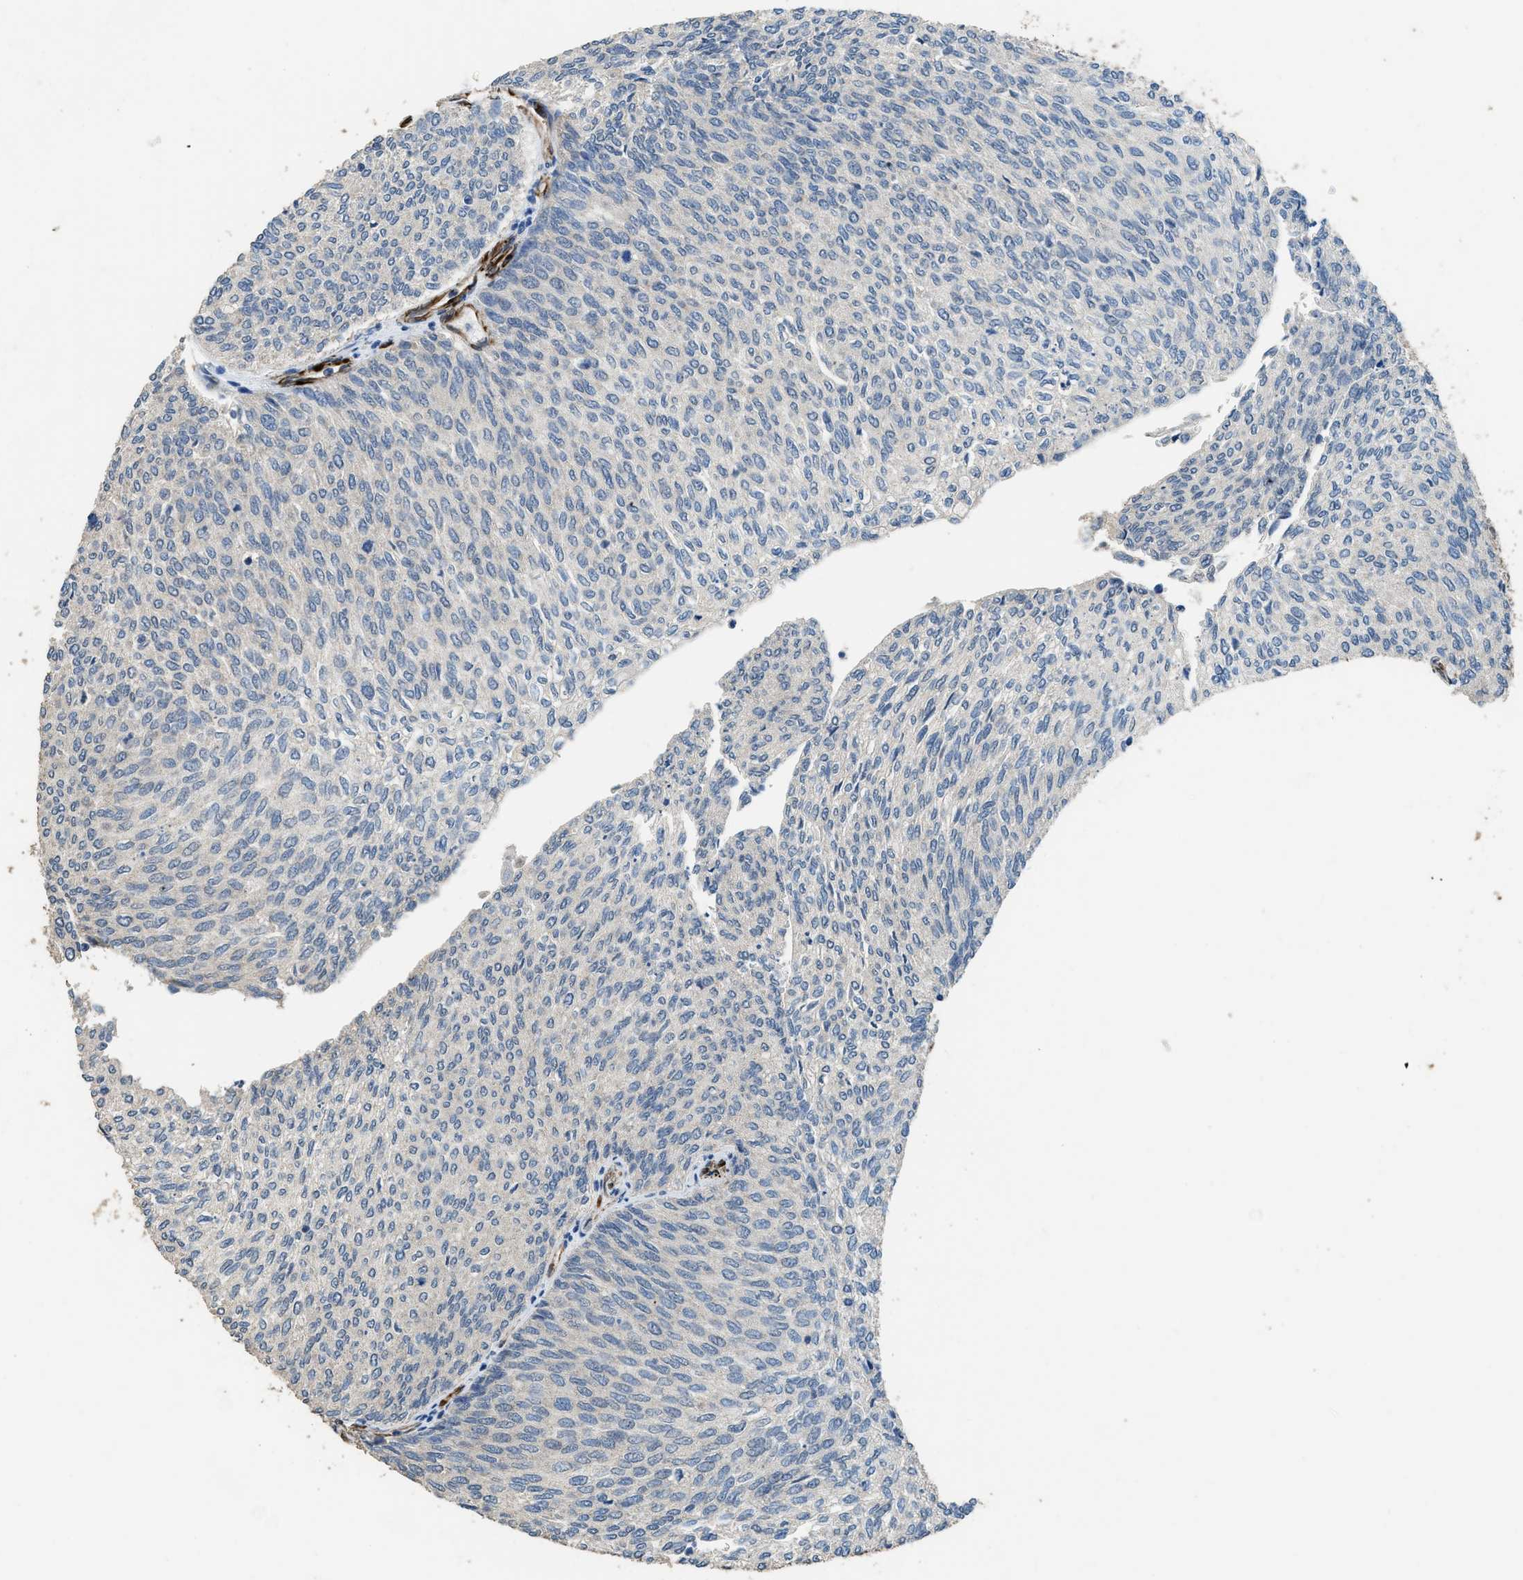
{"staining": {"intensity": "negative", "quantity": "none", "location": "none"}, "tissue": "urothelial cancer", "cell_type": "Tumor cells", "image_type": "cancer", "snomed": [{"axis": "morphology", "description": "Urothelial carcinoma, Low grade"}, {"axis": "topography", "description": "Urinary bladder"}], "caption": "IHC micrograph of low-grade urothelial carcinoma stained for a protein (brown), which displays no positivity in tumor cells.", "gene": "SYNM", "patient": {"sex": "female", "age": 79}}